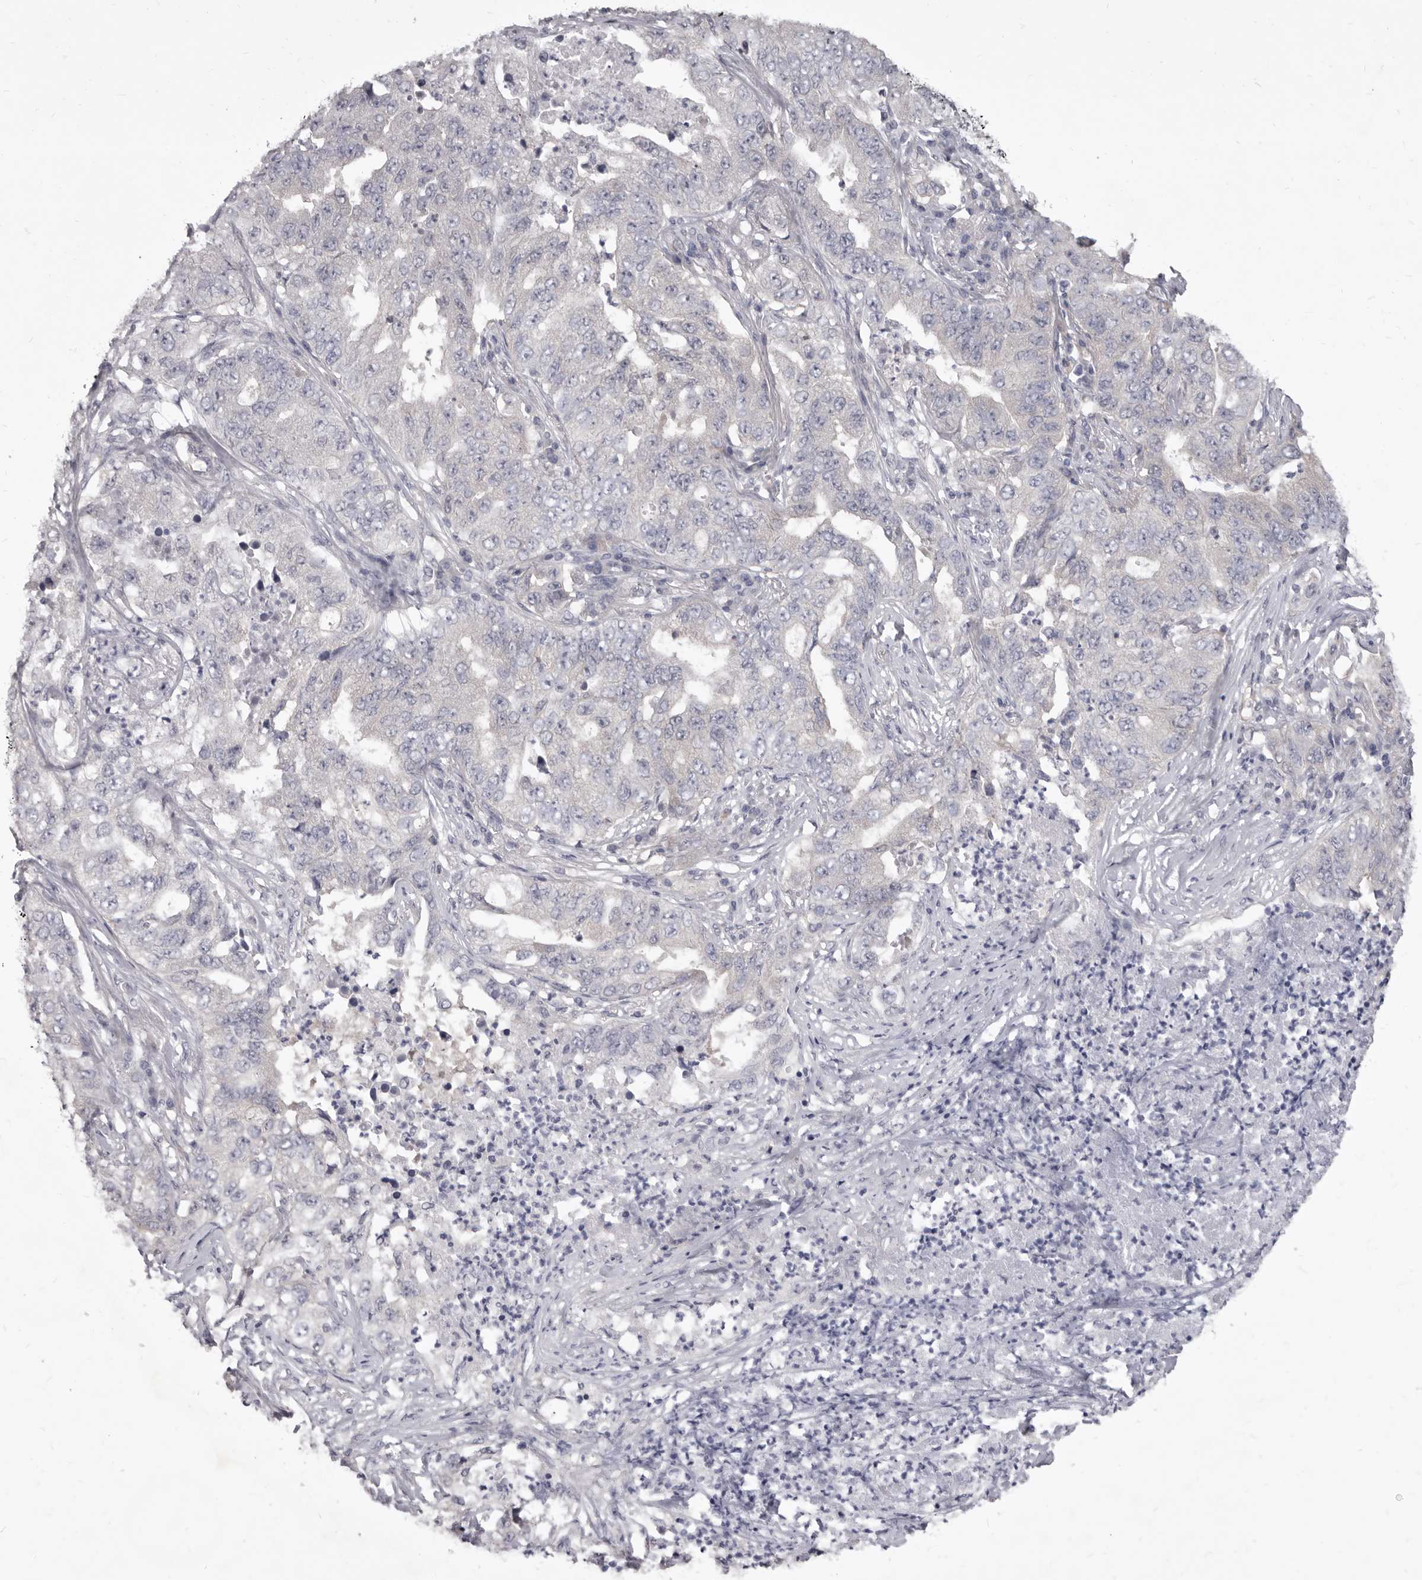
{"staining": {"intensity": "negative", "quantity": "none", "location": "none"}, "tissue": "lung cancer", "cell_type": "Tumor cells", "image_type": "cancer", "snomed": [{"axis": "morphology", "description": "Adenocarcinoma, NOS"}, {"axis": "topography", "description": "Lung"}], "caption": "DAB immunohistochemical staining of human lung adenocarcinoma reveals no significant staining in tumor cells.", "gene": "GSK3B", "patient": {"sex": "female", "age": 51}}